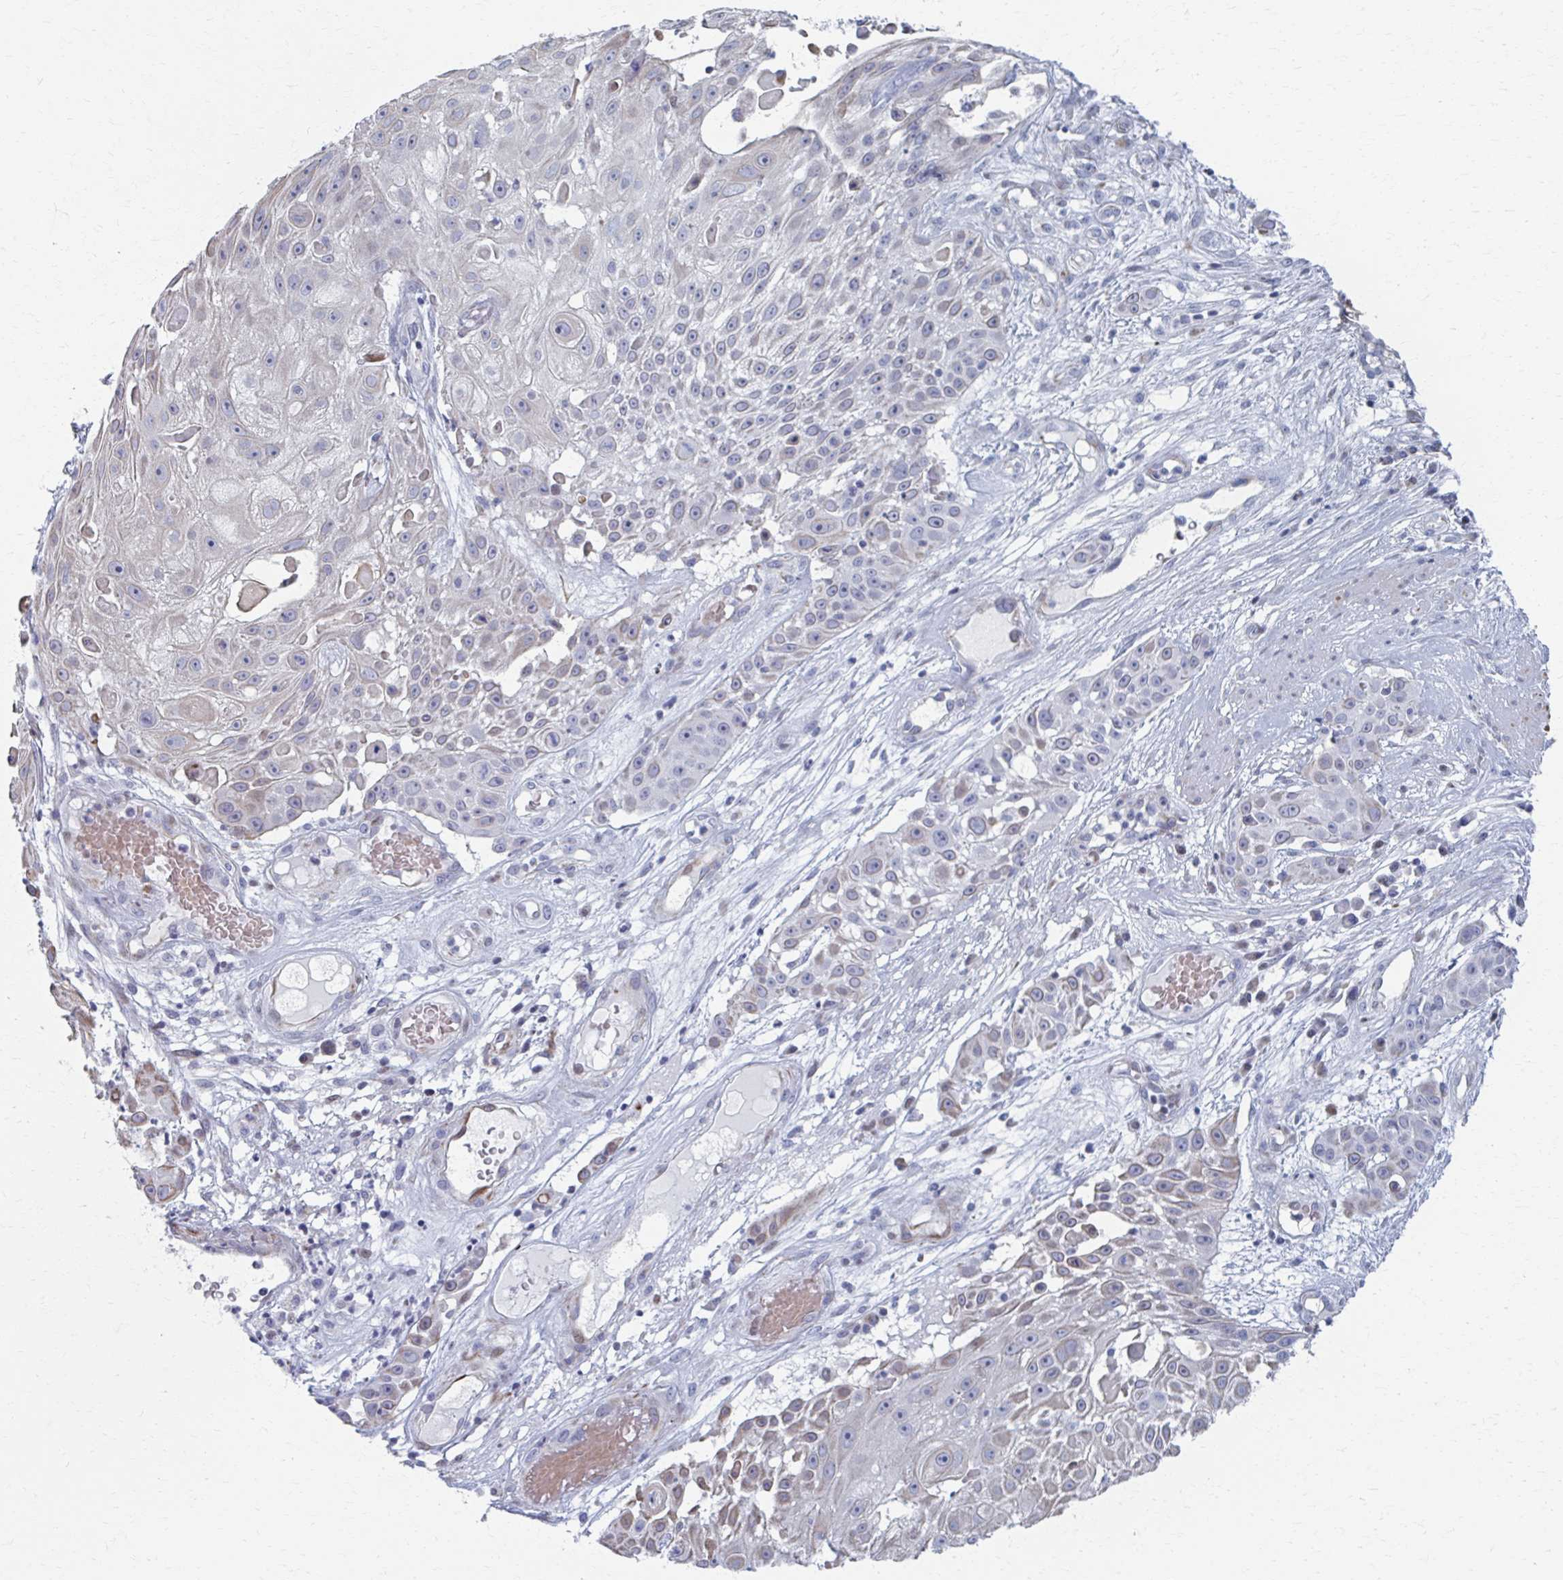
{"staining": {"intensity": "negative", "quantity": "none", "location": "none"}, "tissue": "skin cancer", "cell_type": "Tumor cells", "image_type": "cancer", "snomed": [{"axis": "morphology", "description": "Squamous cell carcinoma, NOS"}, {"axis": "topography", "description": "Skin"}], "caption": "Image shows no significant protein staining in tumor cells of skin cancer (squamous cell carcinoma).", "gene": "ABHD16B", "patient": {"sex": "female", "age": 86}}